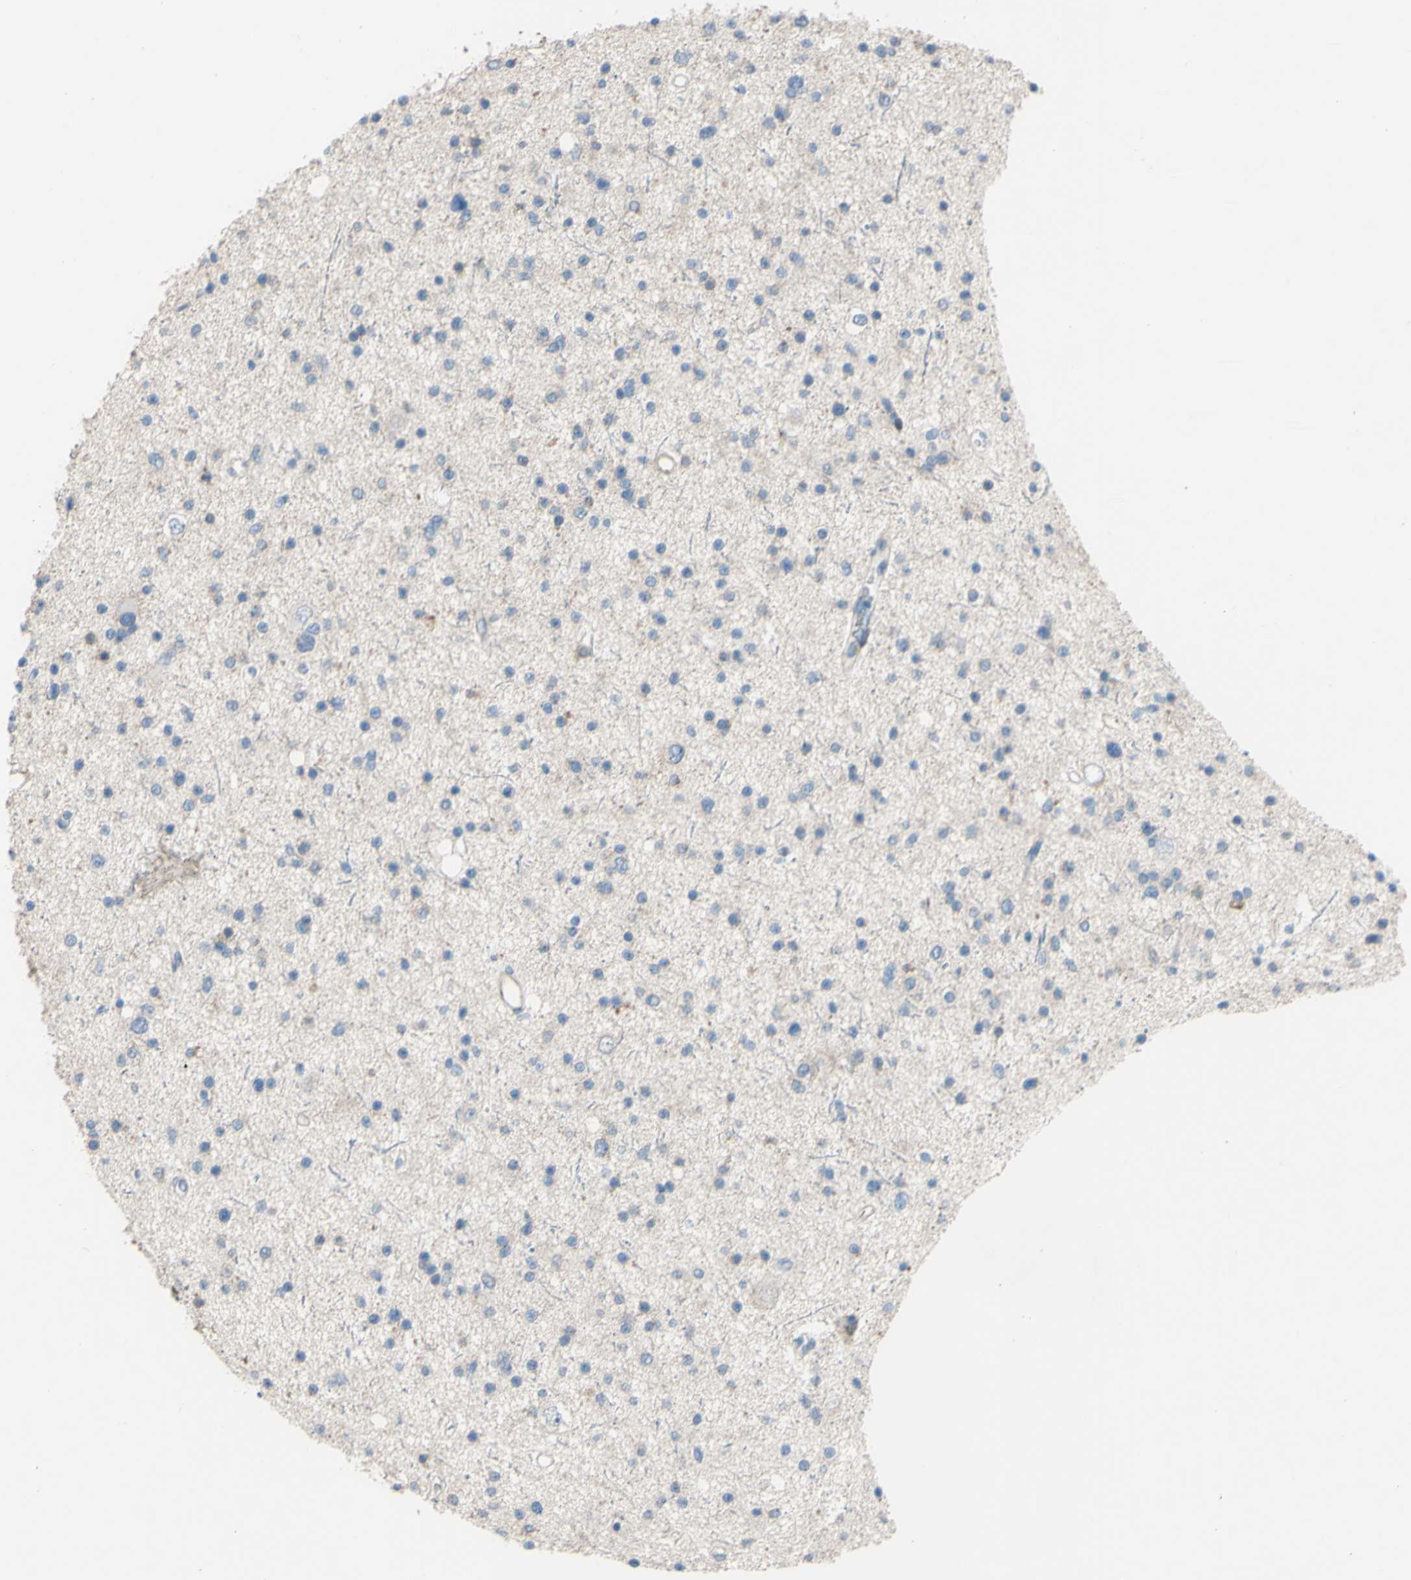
{"staining": {"intensity": "negative", "quantity": "none", "location": "none"}, "tissue": "glioma", "cell_type": "Tumor cells", "image_type": "cancer", "snomed": [{"axis": "morphology", "description": "Glioma, malignant, Low grade"}, {"axis": "topography", "description": "Brain"}], "caption": "Tumor cells are negative for protein expression in human malignant glioma (low-grade).", "gene": "CDCP1", "patient": {"sex": "female", "age": 37}}